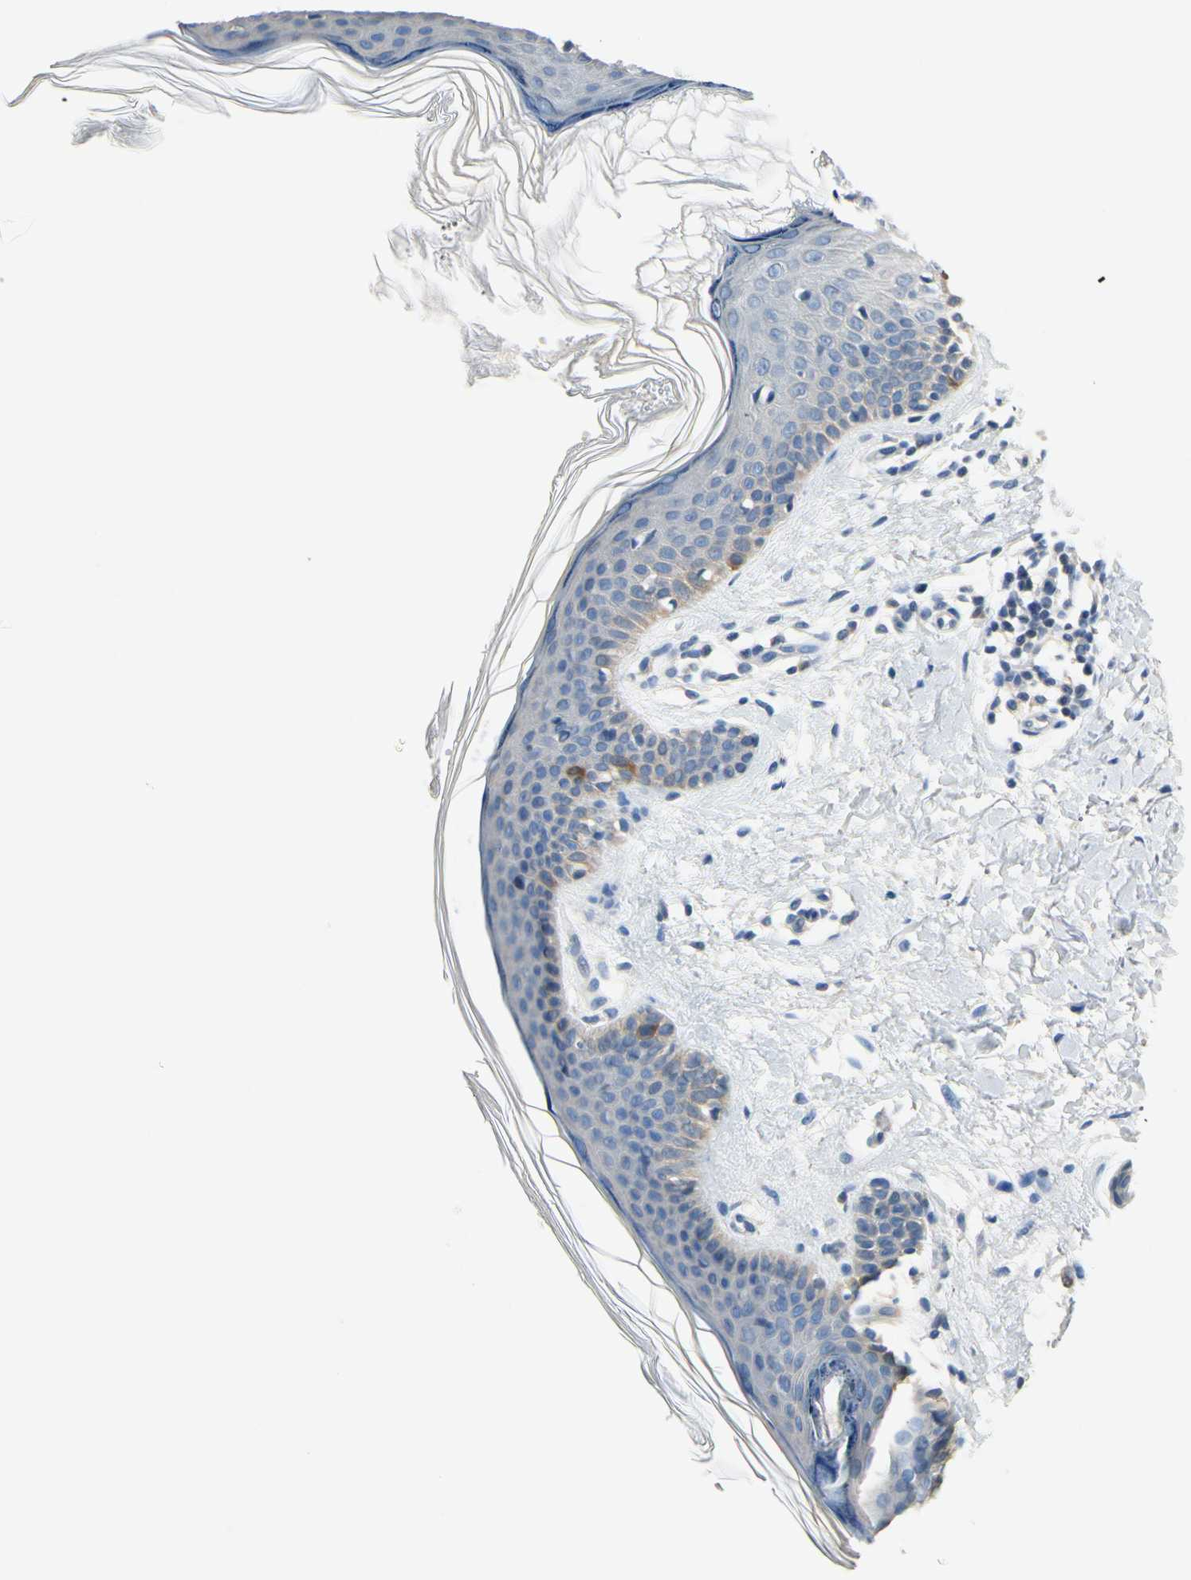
{"staining": {"intensity": "negative", "quantity": "none", "location": "none"}, "tissue": "skin", "cell_type": "Fibroblasts", "image_type": "normal", "snomed": [{"axis": "morphology", "description": "Normal tissue, NOS"}, {"axis": "topography", "description": "Skin"}], "caption": "IHC of normal human skin reveals no expression in fibroblasts. (DAB IHC visualized using brightfield microscopy, high magnification).", "gene": "CKAP2", "patient": {"sex": "female", "age": 56}}